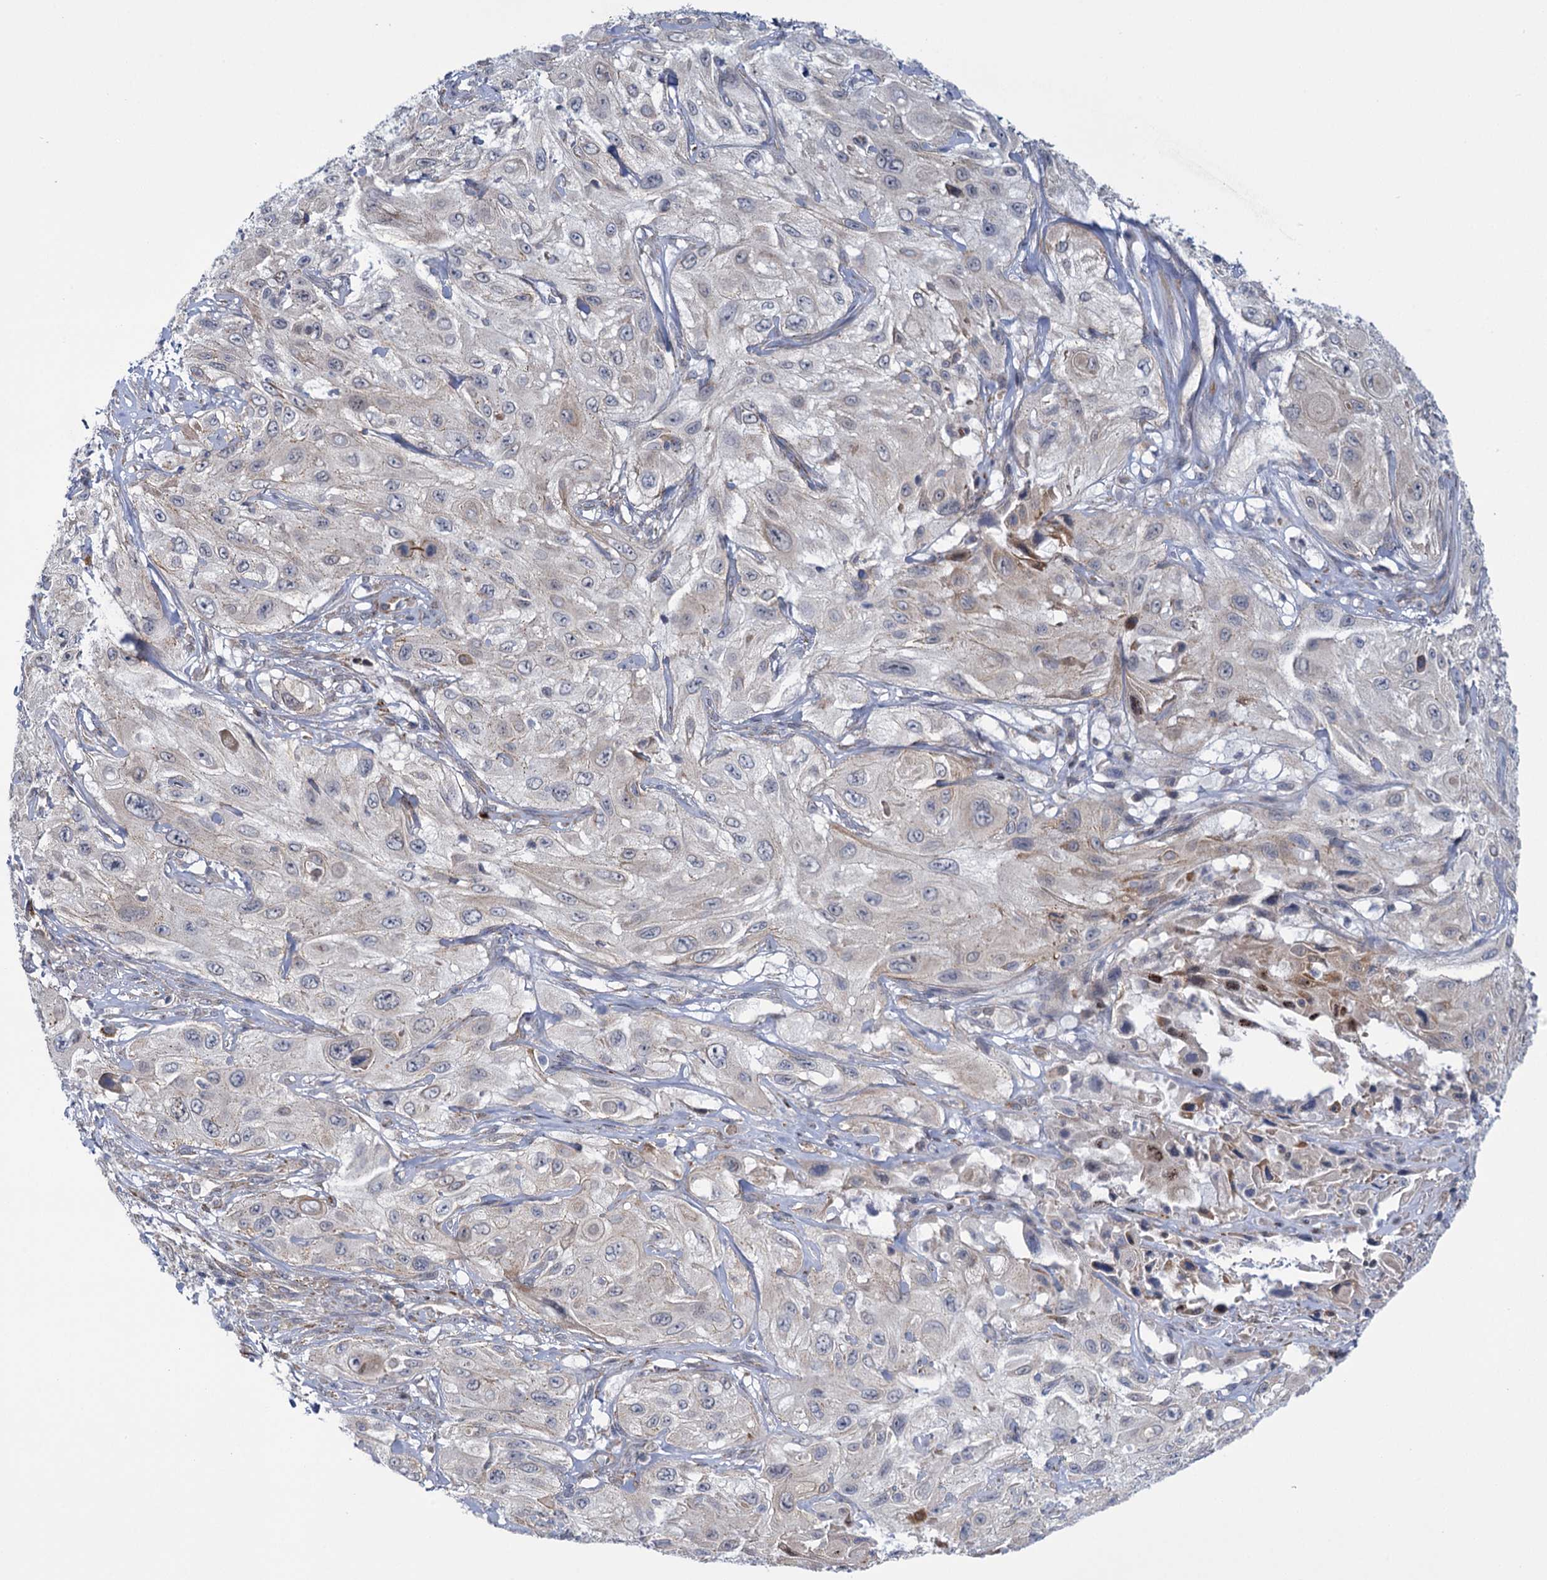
{"staining": {"intensity": "negative", "quantity": "none", "location": "none"}, "tissue": "cervical cancer", "cell_type": "Tumor cells", "image_type": "cancer", "snomed": [{"axis": "morphology", "description": "Squamous cell carcinoma, NOS"}, {"axis": "topography", "description": "Cervix"}], "caption": "Photomicrograph shows no protein staining in tumor cells of squamous cell carcinoma (cervical) tissue.", "gene": "MBLAC2", "patient": {"sex": "female", "age": 42}}